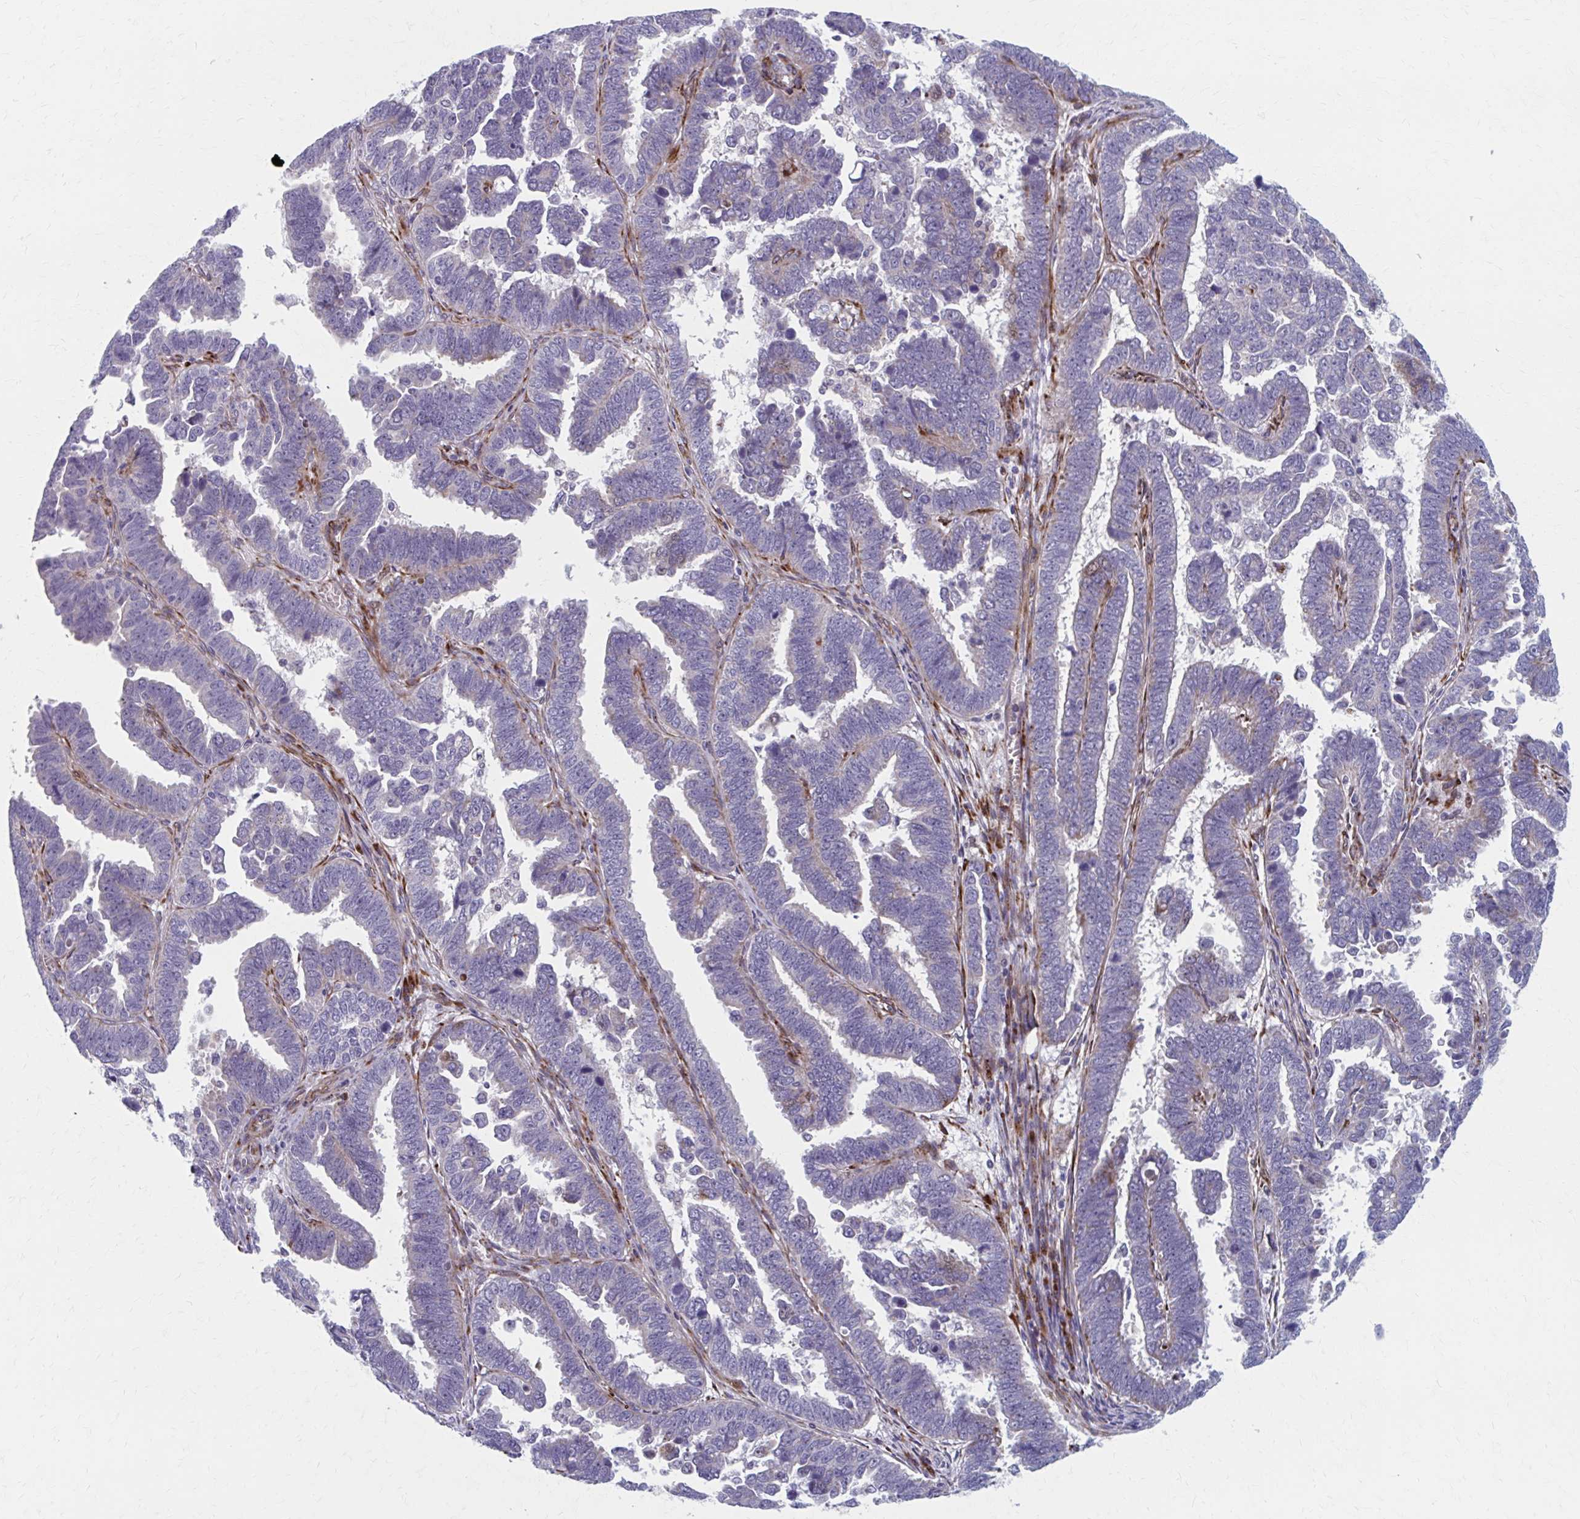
{"staining": {"intensity": "negative", "quantity": "none", "location": "none"}, "tissue": "endometrial cancer", "cell_type": "Tumor cells", "image_type": "cancer", "snomed": [{"axis": "morphology", "description": "Adenocarcinoma, NOS"}, {"axis": "topography", "description": "Endometrium"}], "caption": "This histopathology image is of endometrial cancer (adenocarcinoma) stained with immunohistochemistry (IHC) to label a protein in brown with the nuclei are counter-stained blue. There is no expression in tumor cells.", "gene": "OLFM2", "patient": {"sex": "female", "age": 75}}